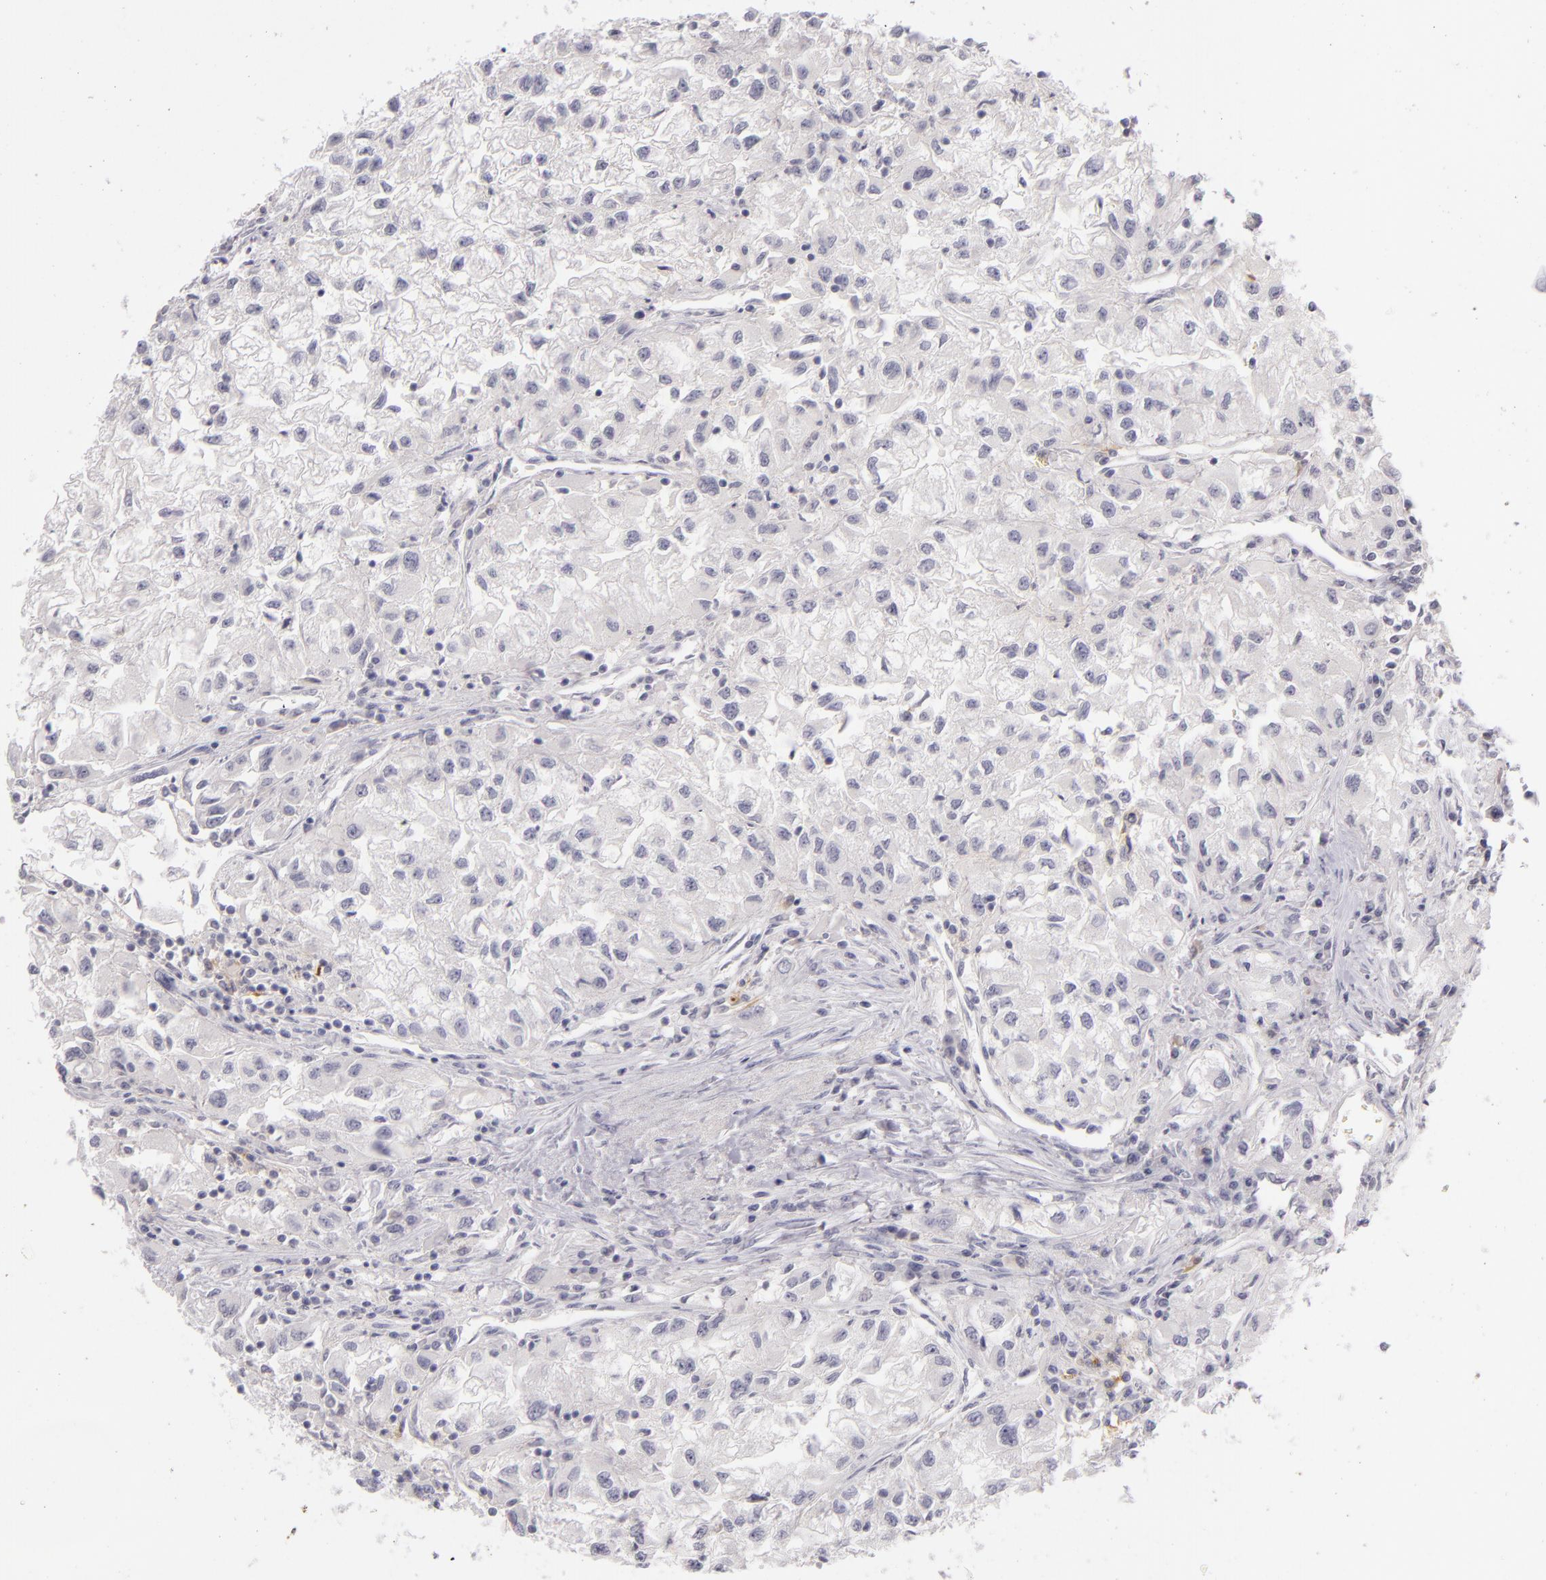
{"staining": {"intensity": "negative", "quantity": "none", "location": "none"}, "tissue": "renal cancer", "cell_type": "Tumor cells", "image_type": "cancer", "snomed": [{"axis": "morphology", "description": "Adenocarcinoma, NOS"}, {"axis": "topography", "description": "Kidney"}], "caption": "This micrograph is of renal cancer (adenocarcinoma) stained with IHC to label a protein in brown with the nuclei are counter-stained blue. There is no staining in tumor cells. (DAB (3,3'-diaminobenzidine) immunohistochemistry (IHC), high magnification).", "gene": "CD40", "patient": {"sex": "male", "age": 59}}